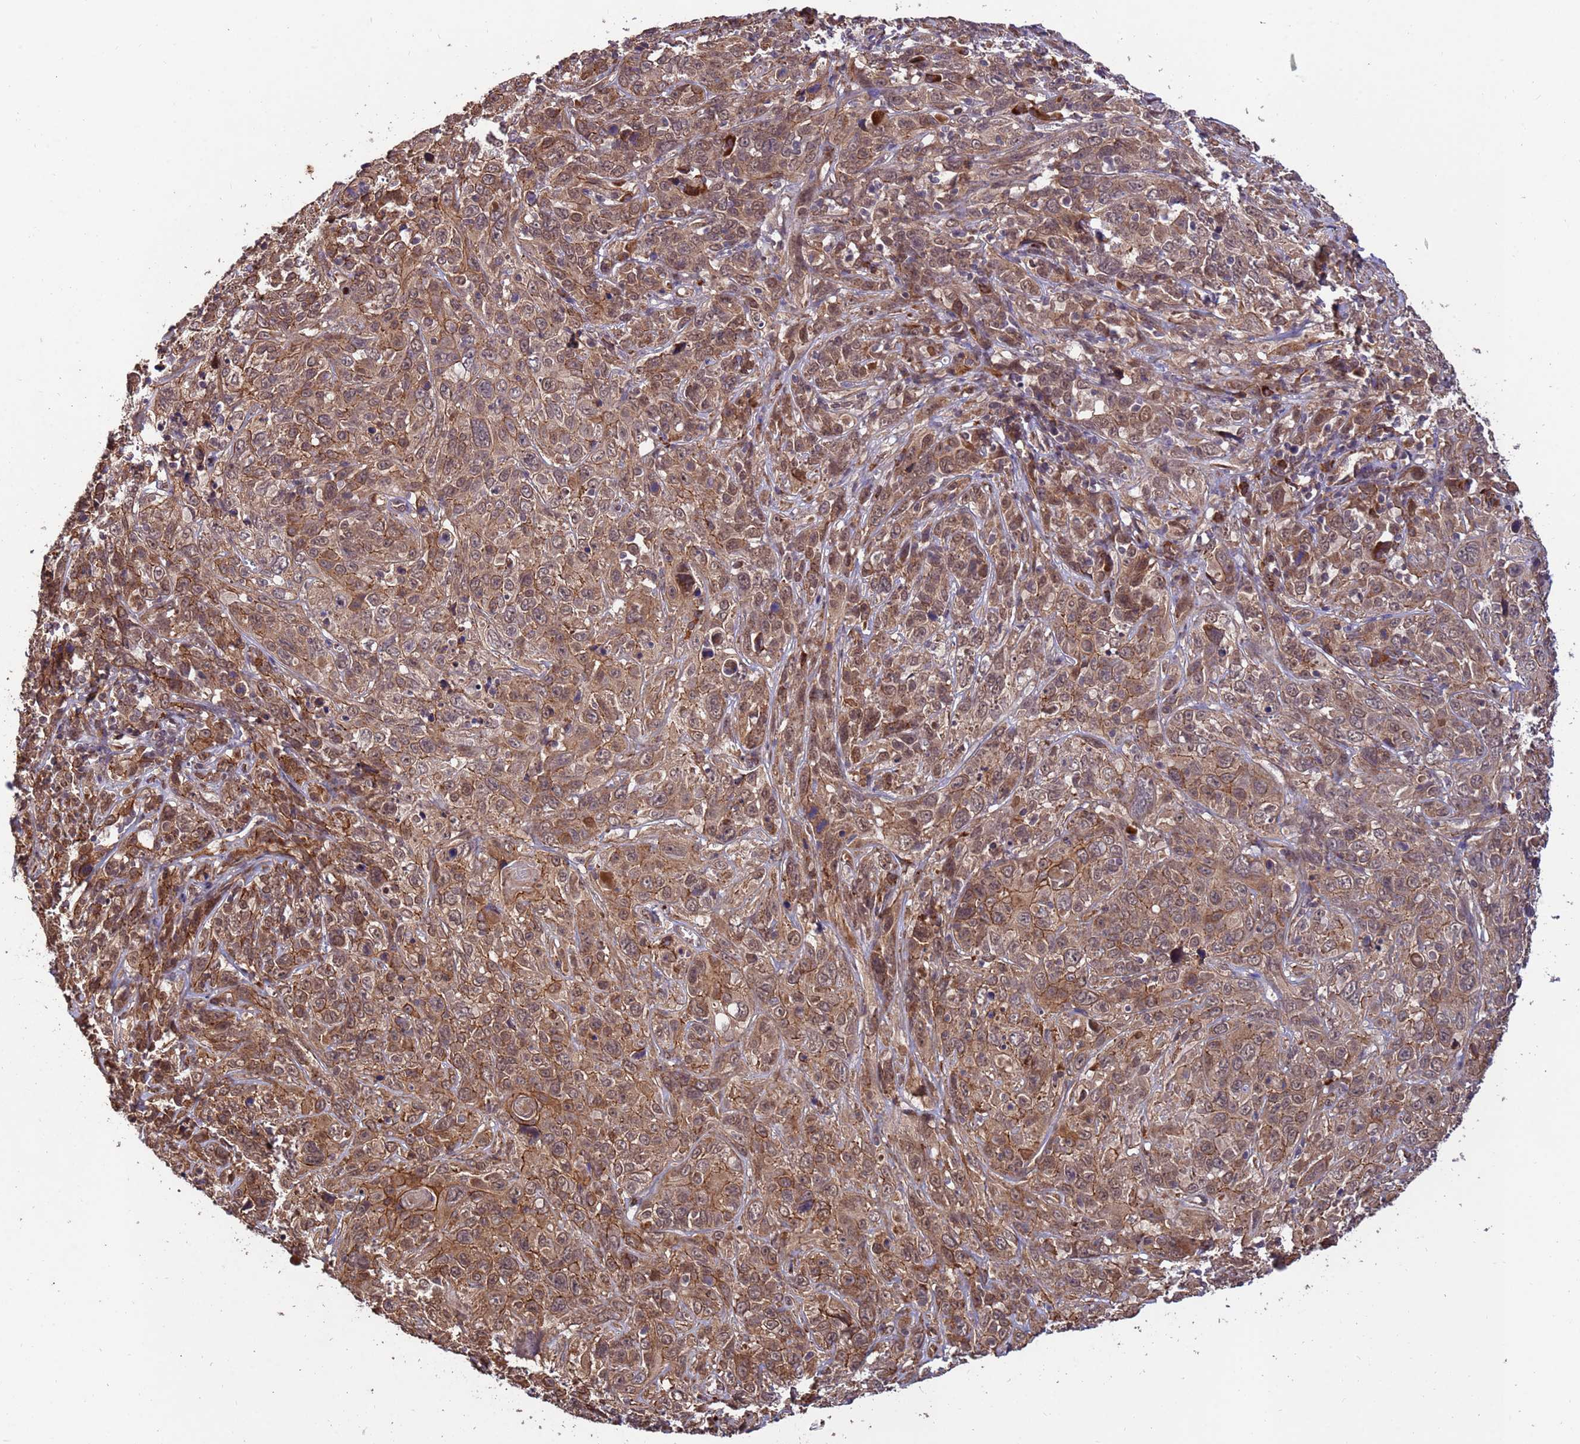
{"staining": {"intensity": "moderate", "quantity": ">75%", "location": "cytoplasmic/membranous,nuclear"}, "tissue": "cervical cancer", "cell_type": "Tumor cells", "image_type": "cancer", "snomed": [{"axis": "morphology", "description": "Squamous cell carcinoma, NOS"}, {"axis": "topography", "description": "Cervix"}], "caption": "Immunohistochemistry (IHC) (DAB (3,3'-diaminobenzidine)) staining of human cervical cancer (squamous cell carcinoma) exhibits moderate cytoplasmic/membranous and nuclear protein positivity in about >75% of tumor cells.", "gene": "ZNF619", "patient": {"sex": "female", "age": 46}}